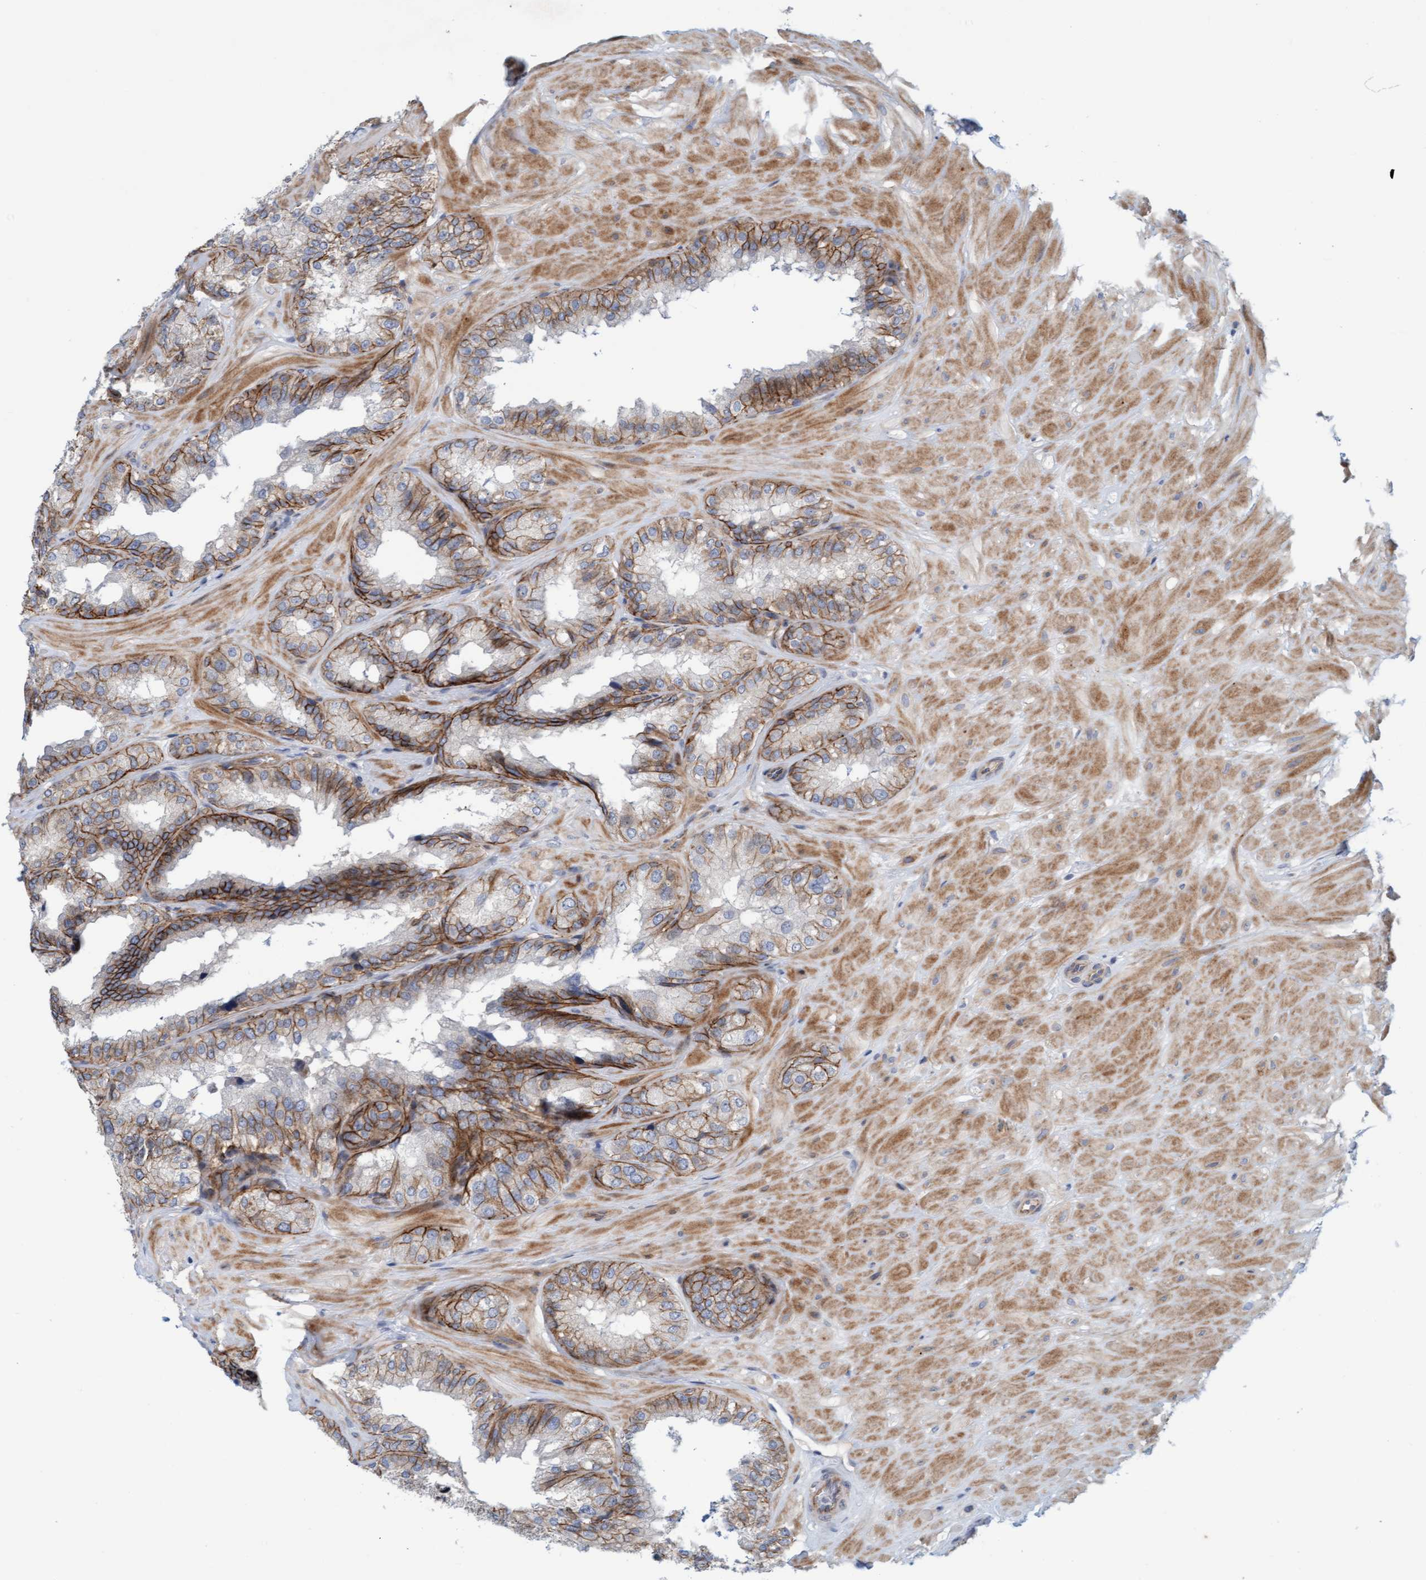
{"staining": {"intensity": "moderate", "quantity": "25%-75%", "location": "cytoplasmic/membranous"}, "tissue": "seminal vesicle", "cell_type": "Glandular cells", "image_type": "normal", "snomed": [{"axis": "morphology", "description": "Normal tissue, NOS"}, {"axis": "topography", "description": "Prostate"}, {"axis": "topography", "description": "Seminal veicle"}], "caption": "This is an image of immunohistochemistry (IHC) staining of unremarkable seminal vesicle, which shows moderate staining in the cytoplasmic/membranous of glandular cells.", "gene": "KRBA2", "patient": {"sex": "male", "age": 51}}